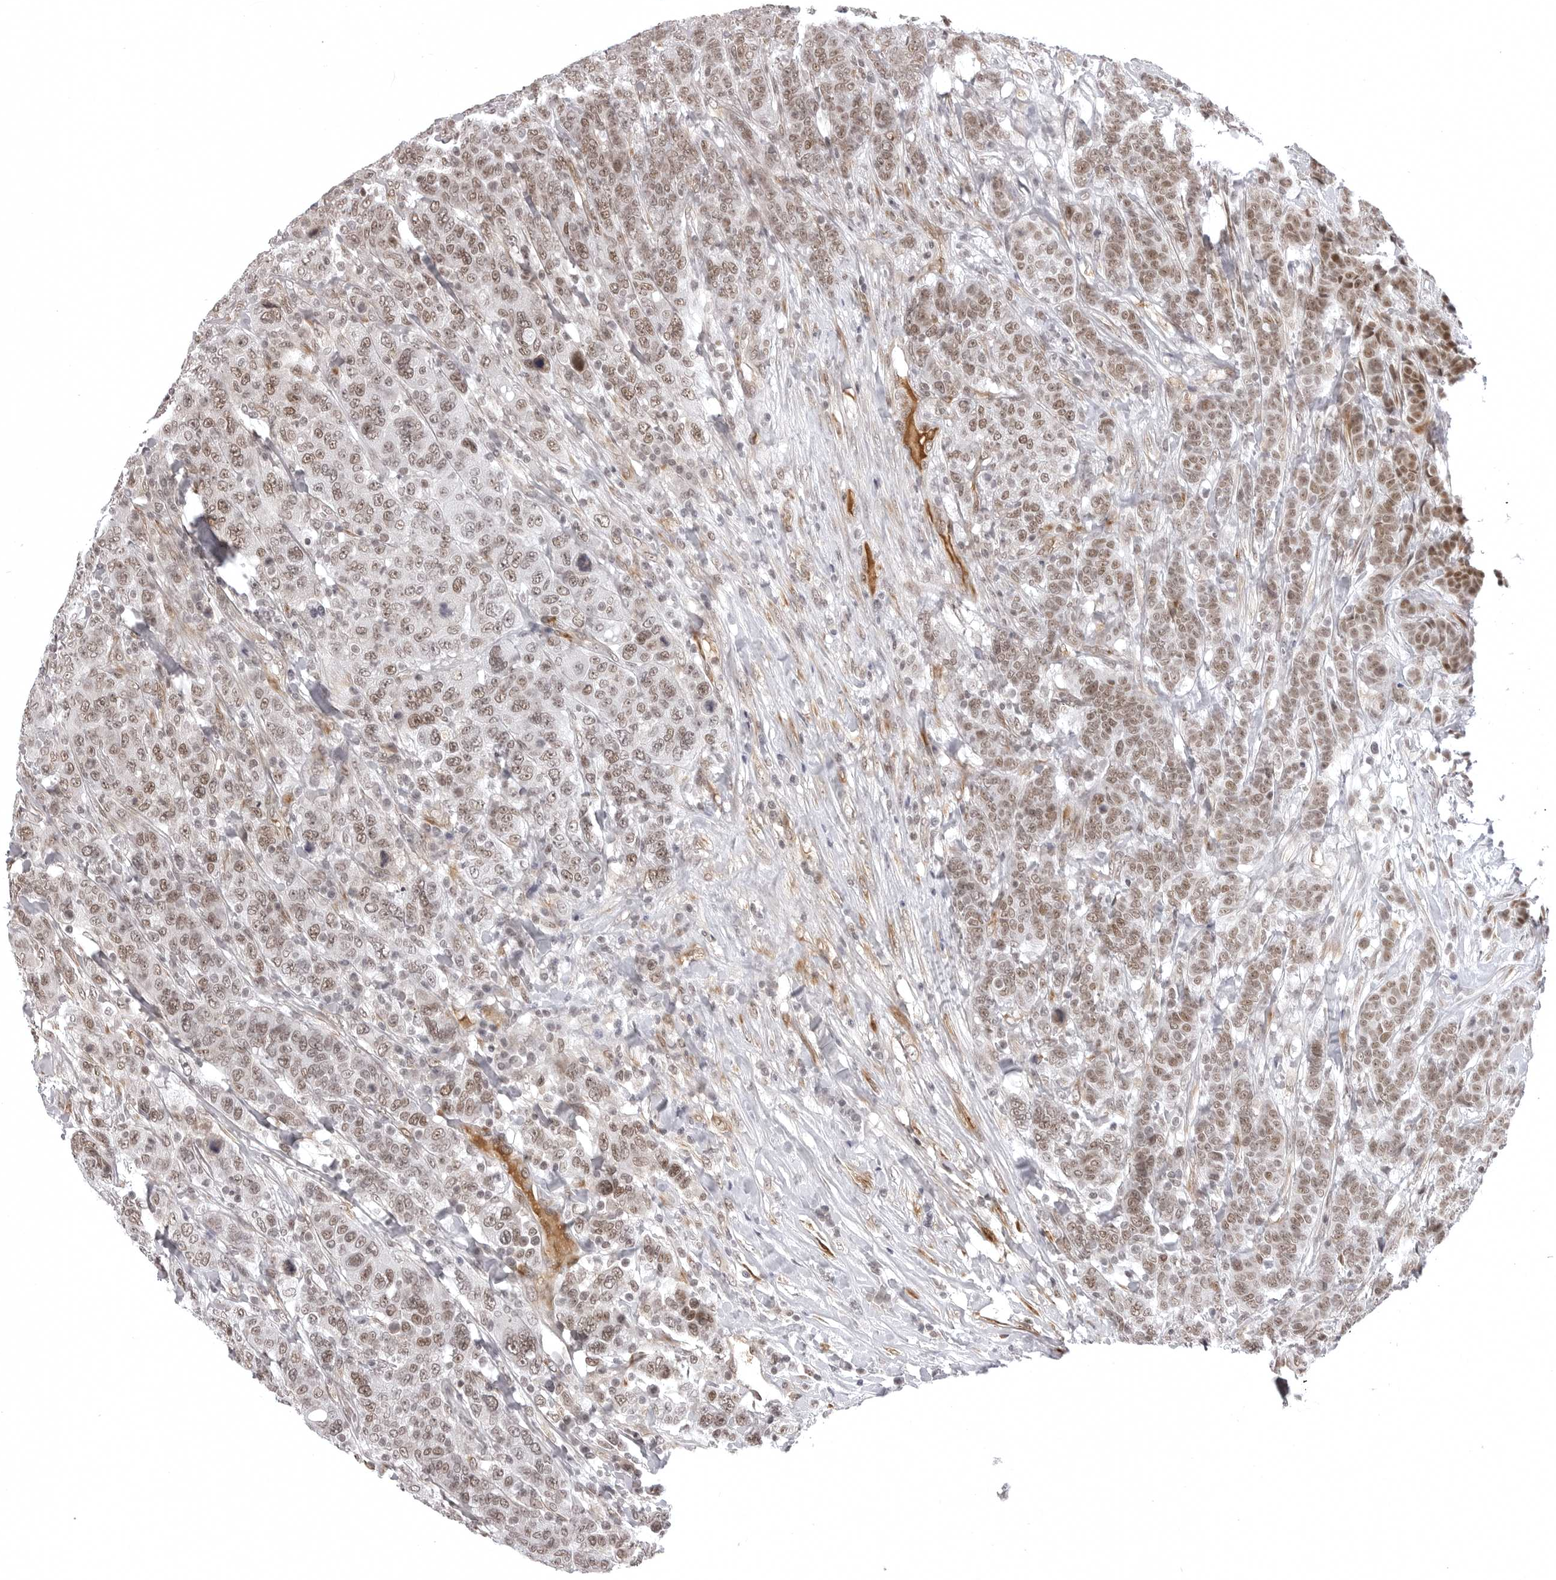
{"staining": {"intensity": "moderate", "quantity": ">75%", "location": "nuclear"}, "tissue": "breast cancer", "cell_type": "Tumor cells", "image_type": "cancer", "snomed": [{"axis": "morphology", "description": "Duct carcinoma"}, {"axis": "topography", "description": "Breast"}], "caption": "Immunohistochemistry (IHC) staining of invasive ductal carcinoma (breast), which shows medium levels of moderate nuclear positivity in about >75% of tumor cells indicating moderate nuclear protein expression. The staining was performed using DAB (3,3'-diaminobenzidine) (brown) for protein detection and nuclei were counterstained in hematoxylin (blue).", "gene": "PHF3", "patient": {"sex": "female", "age": 37}}